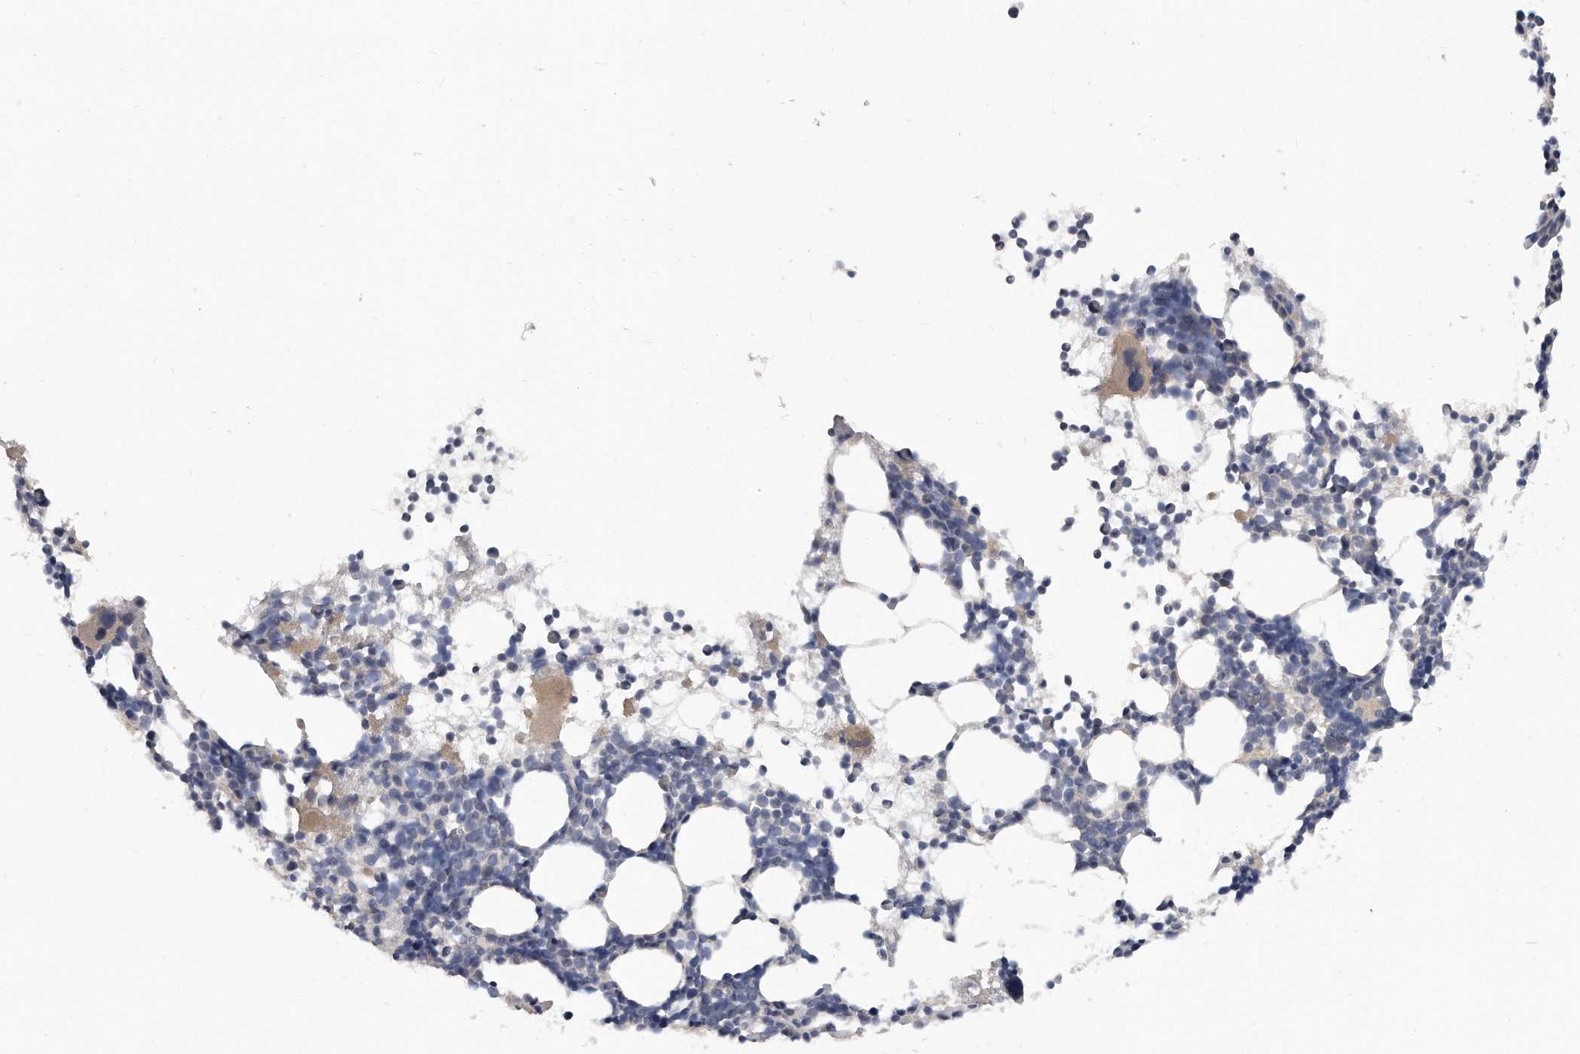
{"staining": {"intensity": "weak", "quantity": "<25%", "location": "cytoplasmic/membranous"}, "tissue": "bone marrow", "cell_type": "Hematopoietic cells", "image_type": "normal", "snomed": [{"axis": "morphology", "description": "Normal tissue, NOS"}, {"axis": "topography", "description": "Bone marrow"}], "caption": "The immunohistochemistry histopathology image has no significant expression in hematopoietic cells of bone marrow. (DAB immunohistochemistry (IHC) visualized using brightfield microscopy, high magnification).", "gene": "KLHL7", "patient": {"sex": "female", "age": 57}}